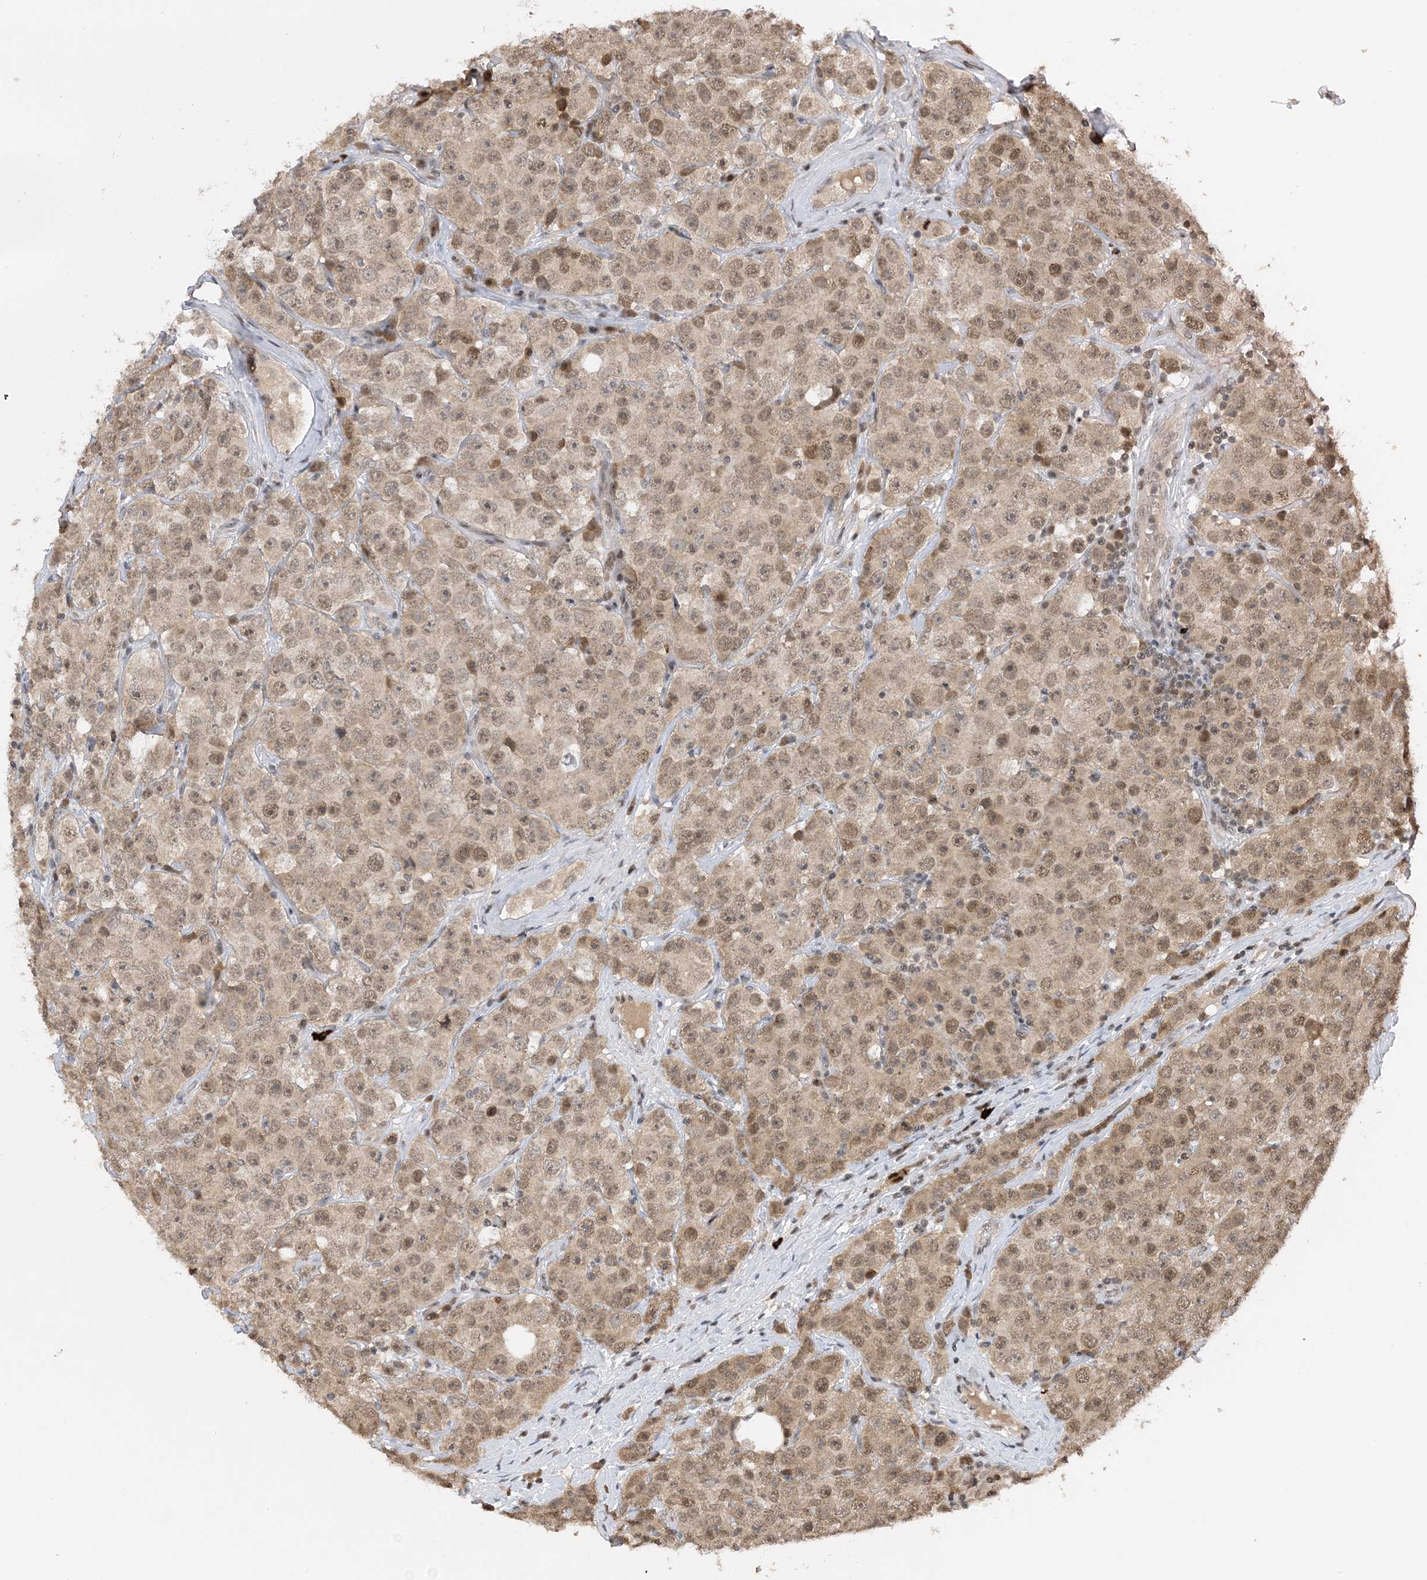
{"staining": {"intensity": "moderate", "quantity": "25%-75%", "location": "nuclear"}, "tissue": "testis cancer", "cell_type": "Tumor cells", "image_type": "cancer", "snomed": [{"axis": "morphology", "description": "Seminoma, NOS"}, {"axis": "topography", "description": "Testis"}], "caption": "Brown immunohistochemical staining in testis seminoma reveals moderate nuclear positivity in approximately 25%-75% of tumor cells.", "gene": "ACYP2", "patient": {"sex": "male", "age": 28}}